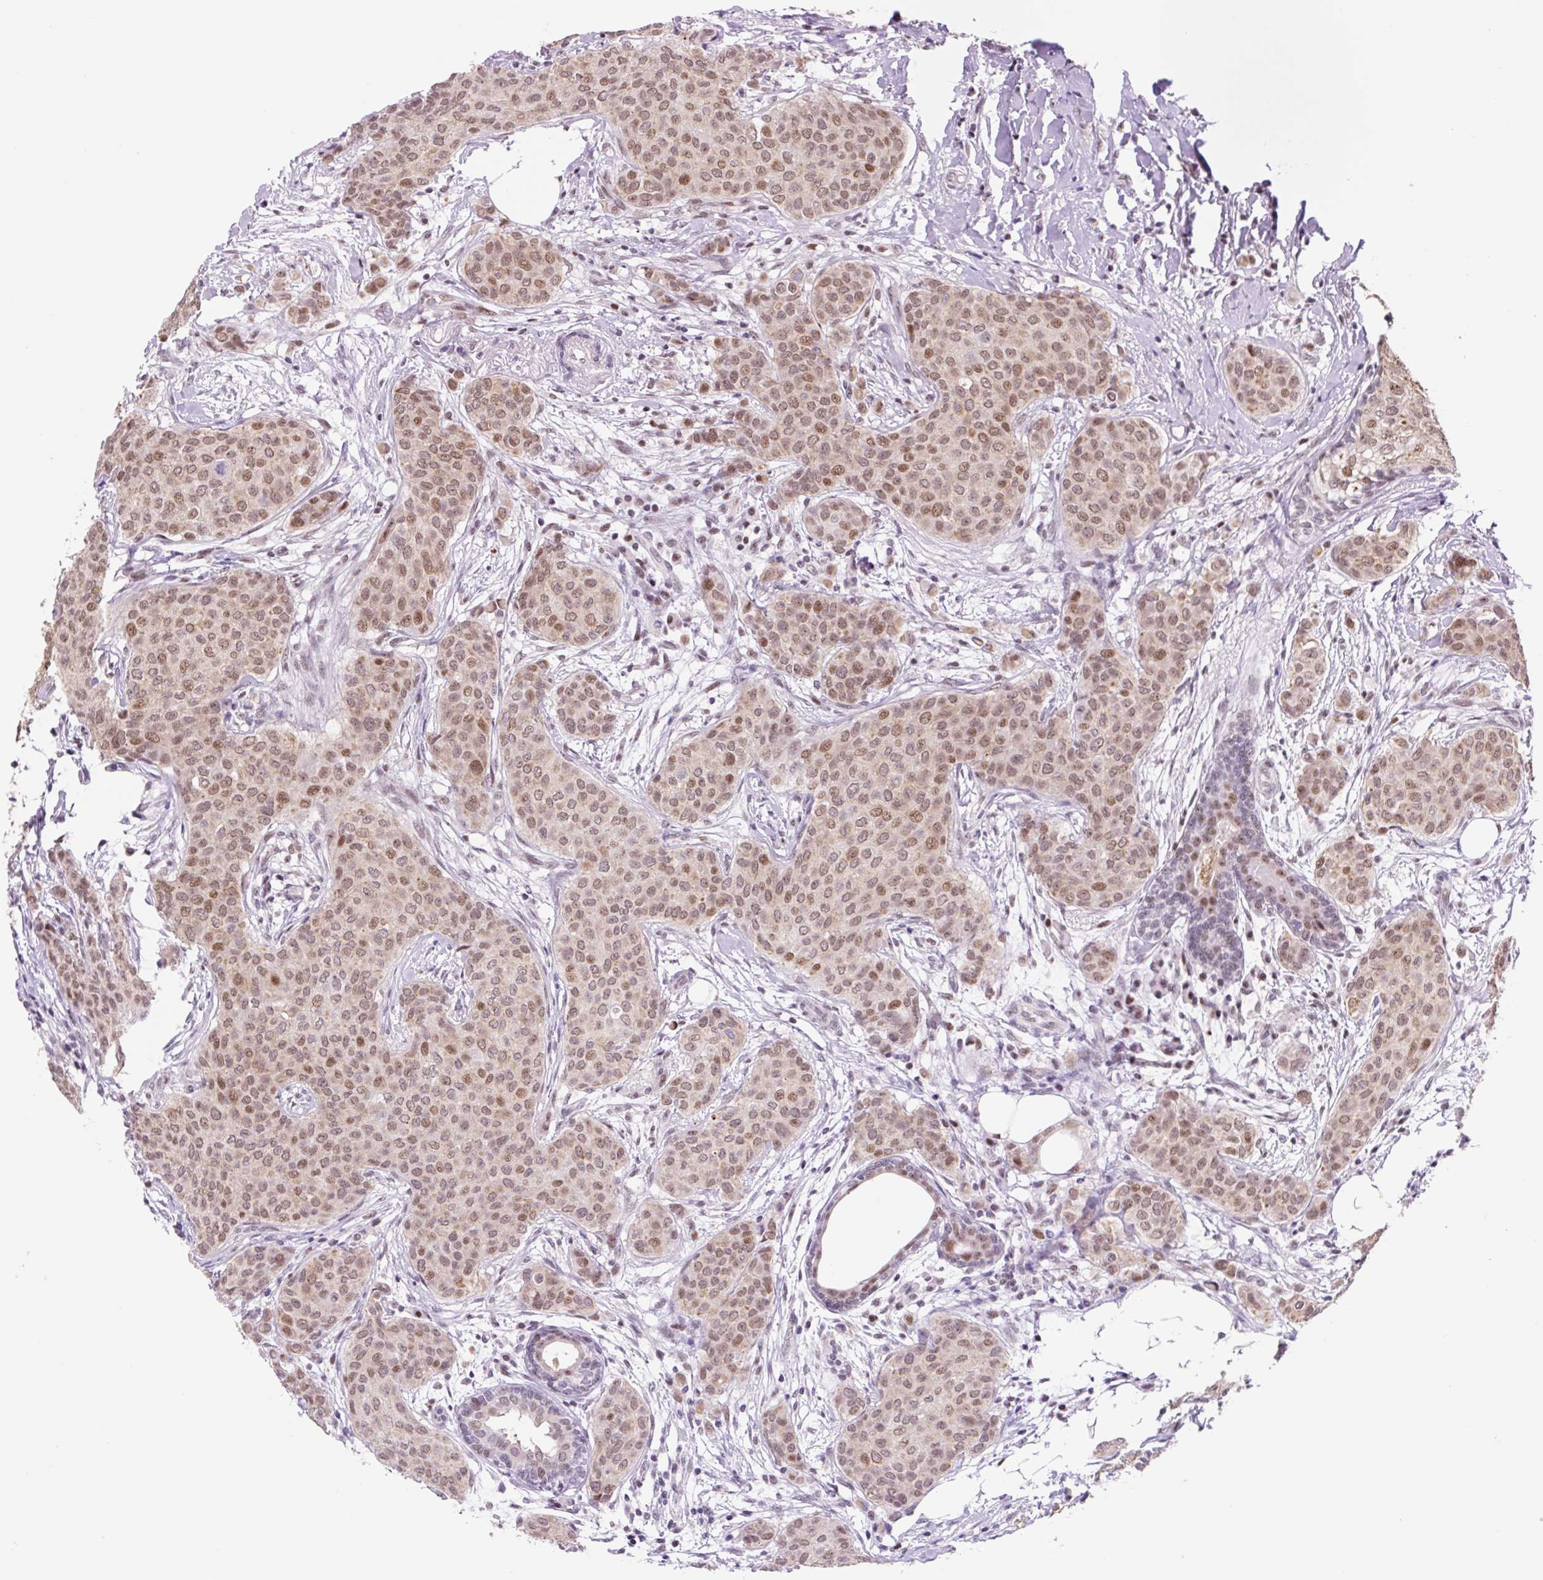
{"staining": {"intensity": "moderate", "quantity": "25%-75%", "location": "nuclear"}, "tissue": "breast cancer", "cell_type": "Tumor cells", "image_type": "cancer", "snomed": [{"axis": "morphology", "description": "Duct carcinoma"}, {"axis": "topography", "description": "Breast"}], "caption": "There is medium levels of moderate nuclear positivity in tumor cells of breast invasive ductal carcinoma, as demonstrated by immunohistochemical staining (brown color).", "gene": "TAF1A", "patient": {"sex": "female", "age": 47}}